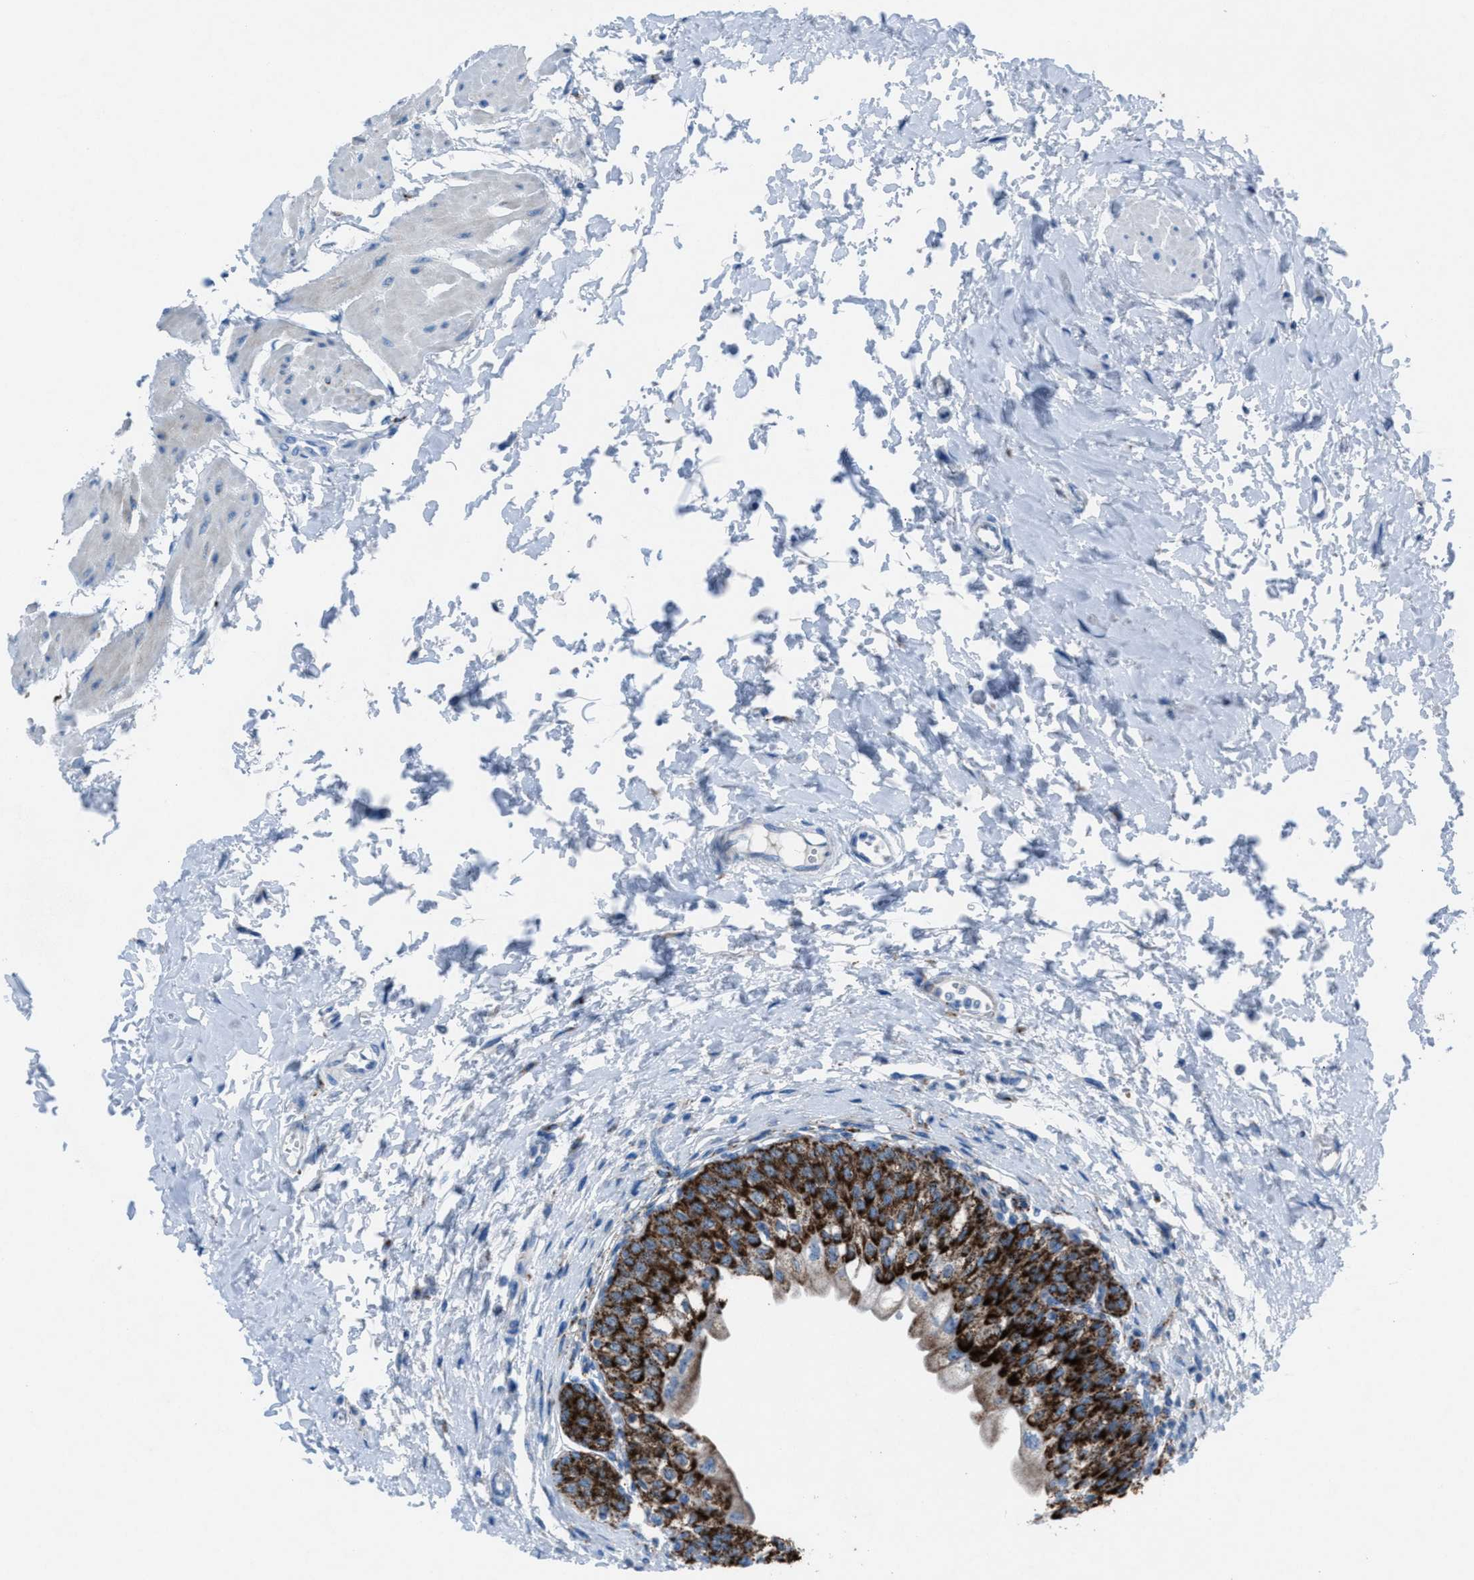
{"staining": {"intensity": "strong", "quantity": ">75%", "location": "cytoplasmic/membranous"}, "tissue": "urinary bladder", "cell_type": "Urothelial cells", "image_type": "normal", "snomed": [{"axis": "morphology", "description": "Normal tissue, NOS"}, {"axis": "topography", "description": "Urinary bladder"}], "caption": "Immunohistochemical staining of unremarkable urinary bladder shows strong cytoplasmic/membranous protein staining in approximately >75% of urothelial cells.", "gene": "CD1B", "patient": {"sex": "male", "age": 55}}